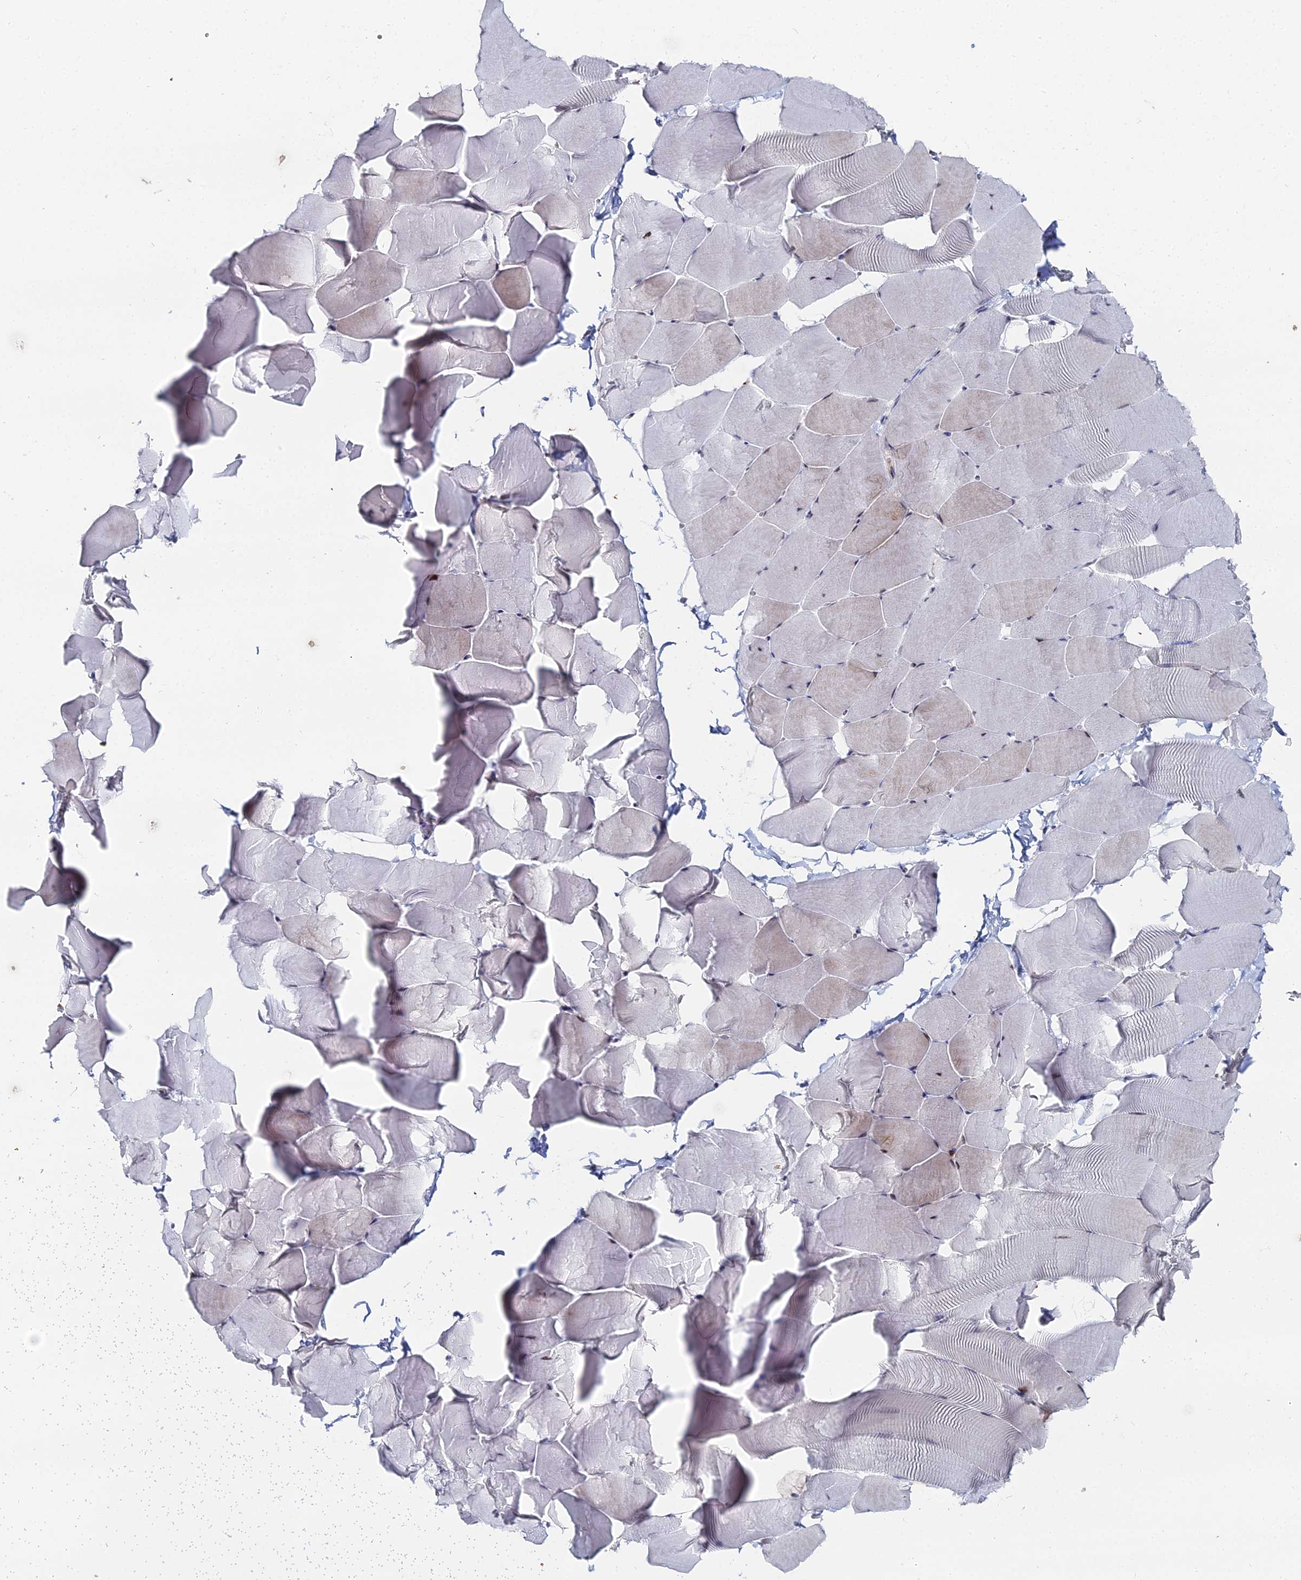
{"staining": {"intensity": "moderate", "quantity": "<25%", "location": "nuclear"}, "tissue": "skeletal muscle", "cell_type": "Myocytes", "image_type": "normal", "snomed": [{"axis": "morphology", "description": "Normal tissue, NOS"}, {"axis": "topography", "description": "Skeletal muscle"}], "caption": "IHC of normal human skeletal muscle exhibits low levels of moderate nuclear expression in about <25% of myocytes. Using DAB (brown) and hematoxylin (blue) stains, captured at high magnification using brightfield microscopy.", "gene": "GSC2", "patient": {"sex": "male", "age": 25}}